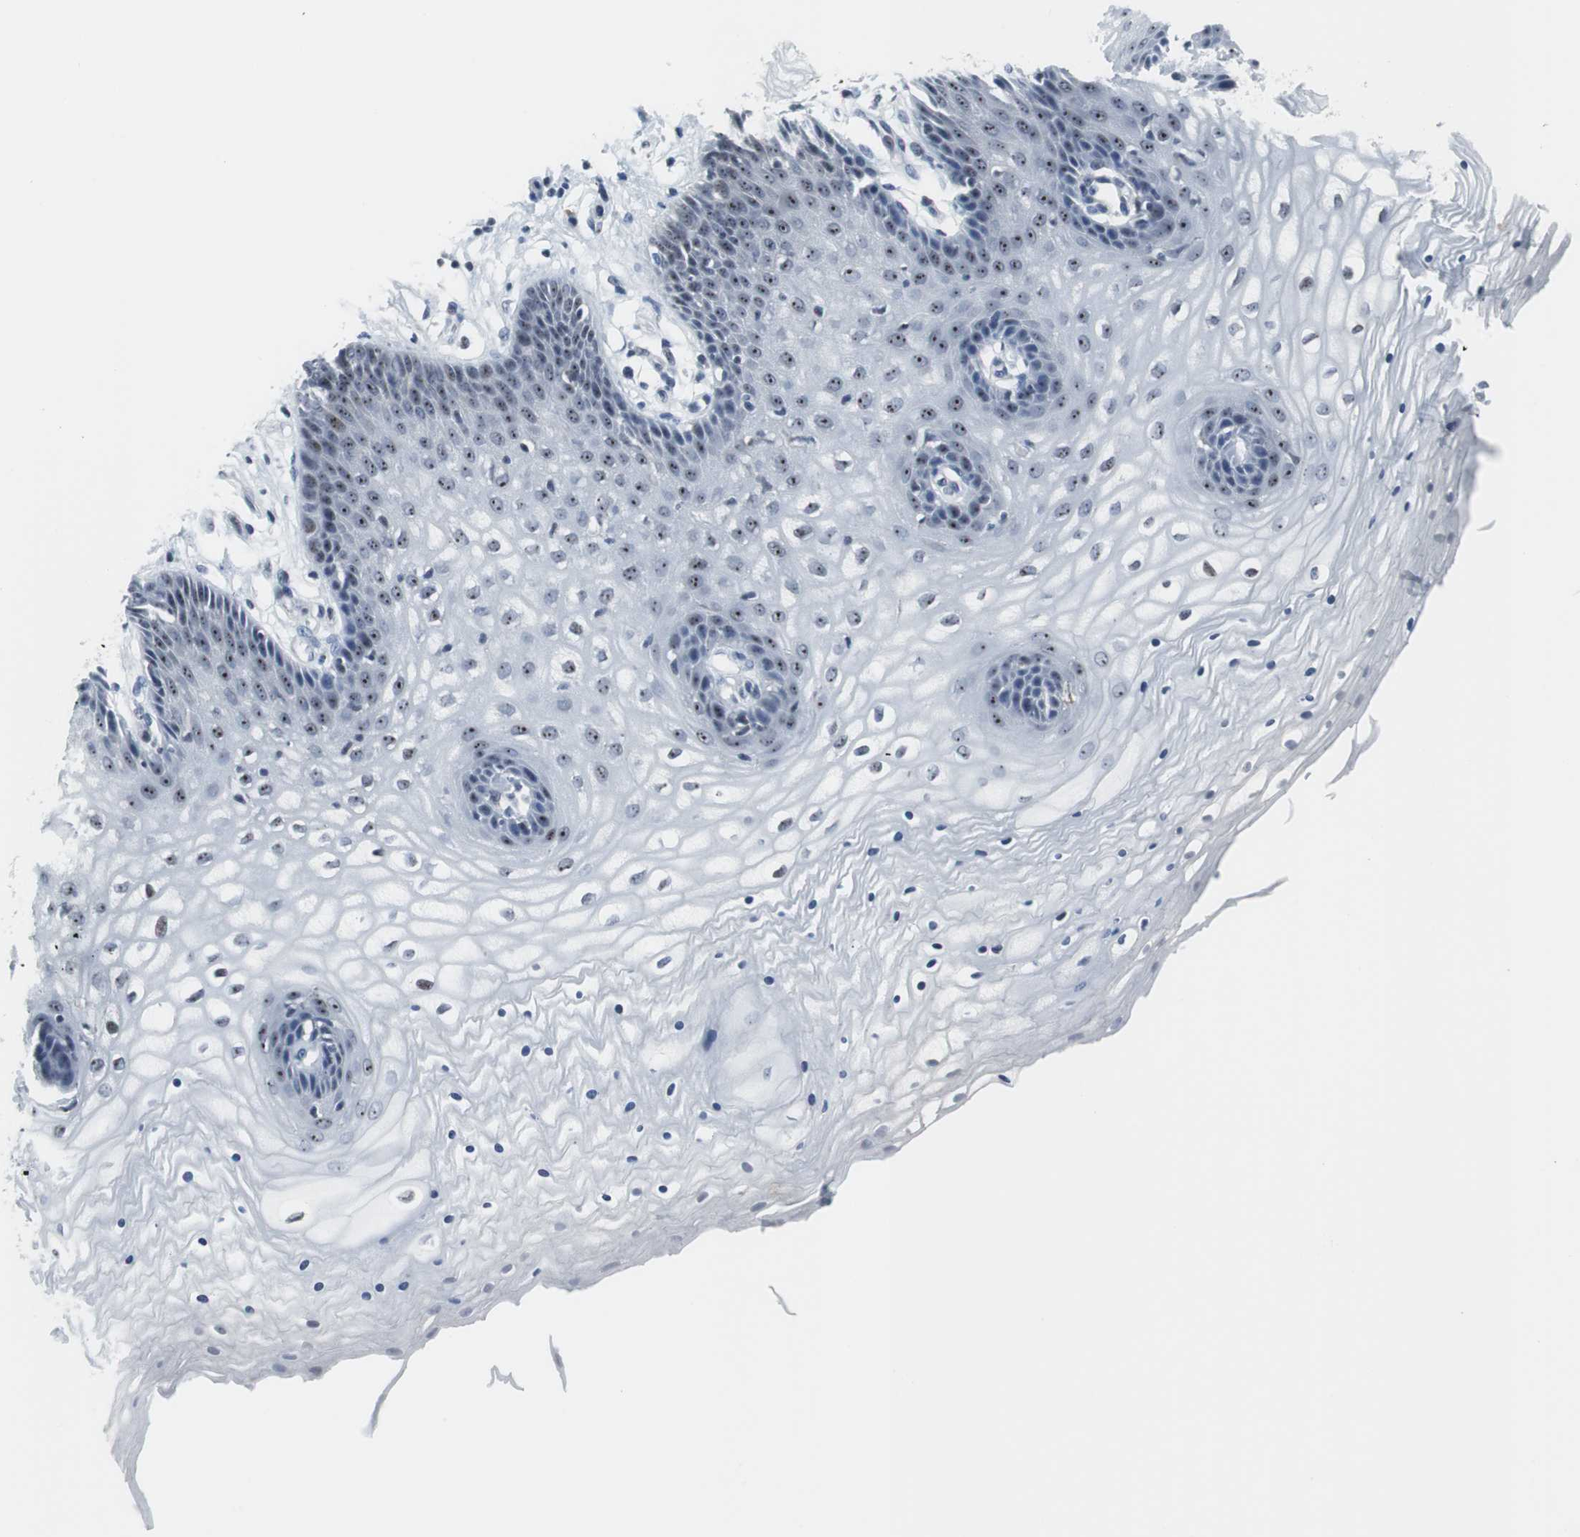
{"staining": {"intensity": "strong", "quantity": ">75%", "location": "nuclear"}, "tissue": "vagina", "cell_type": "Squamous epithelial cells", "image_type": "normal", "snomed": [{"axis": "morphology", "description": "Normal tissue, NOS"}, {"axis": "topography", "description": "Vagina"}], "caption": "Strong nuclear staining is identified in approximately >75% of squamous epithelial cells in unremarkable vagina.", "gene": "DOK1", "patient": {"sex": "female", "age": 34}}